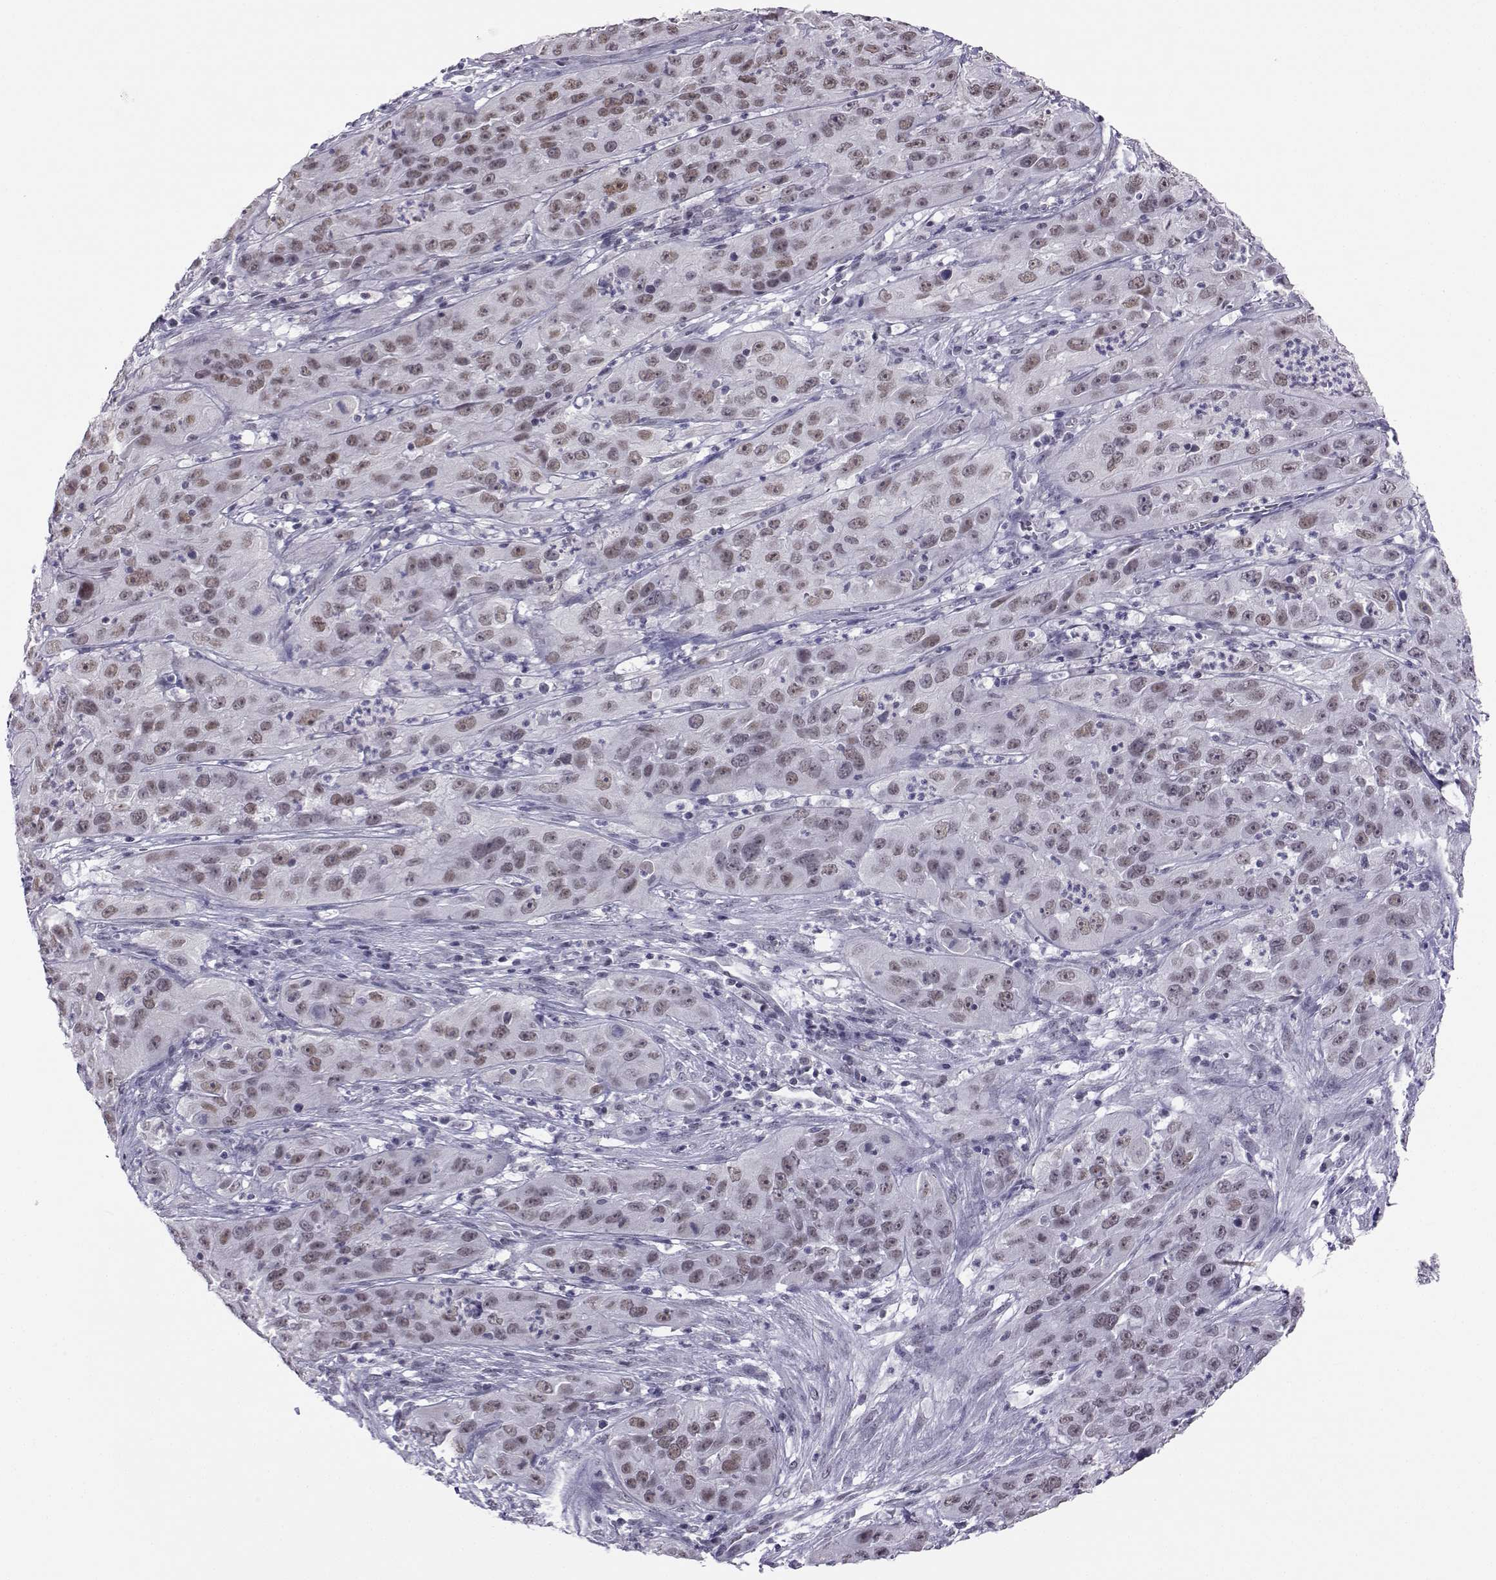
{"staining": {"intensity": "moderate", "quantity": "<25%", "location": "nuclear"}, "tissue": "cervical cancer", "cell_type": "Tumor cells", "image_type": "cancer", "snomed": [{"axis": "morphology", "description": "Squamous cell carcinoma, NOS"}, {"axis": "topography", "description": "Cervix"}], "caption": "Cervical cancer (squamous cell carcinoma) tissue demonstrates moderate nuclear staining in about <25% of tumor cells, visualized by immunohistochemistry.", "gene": "MED26", "patient": {"sex": "female", "age": 32}}